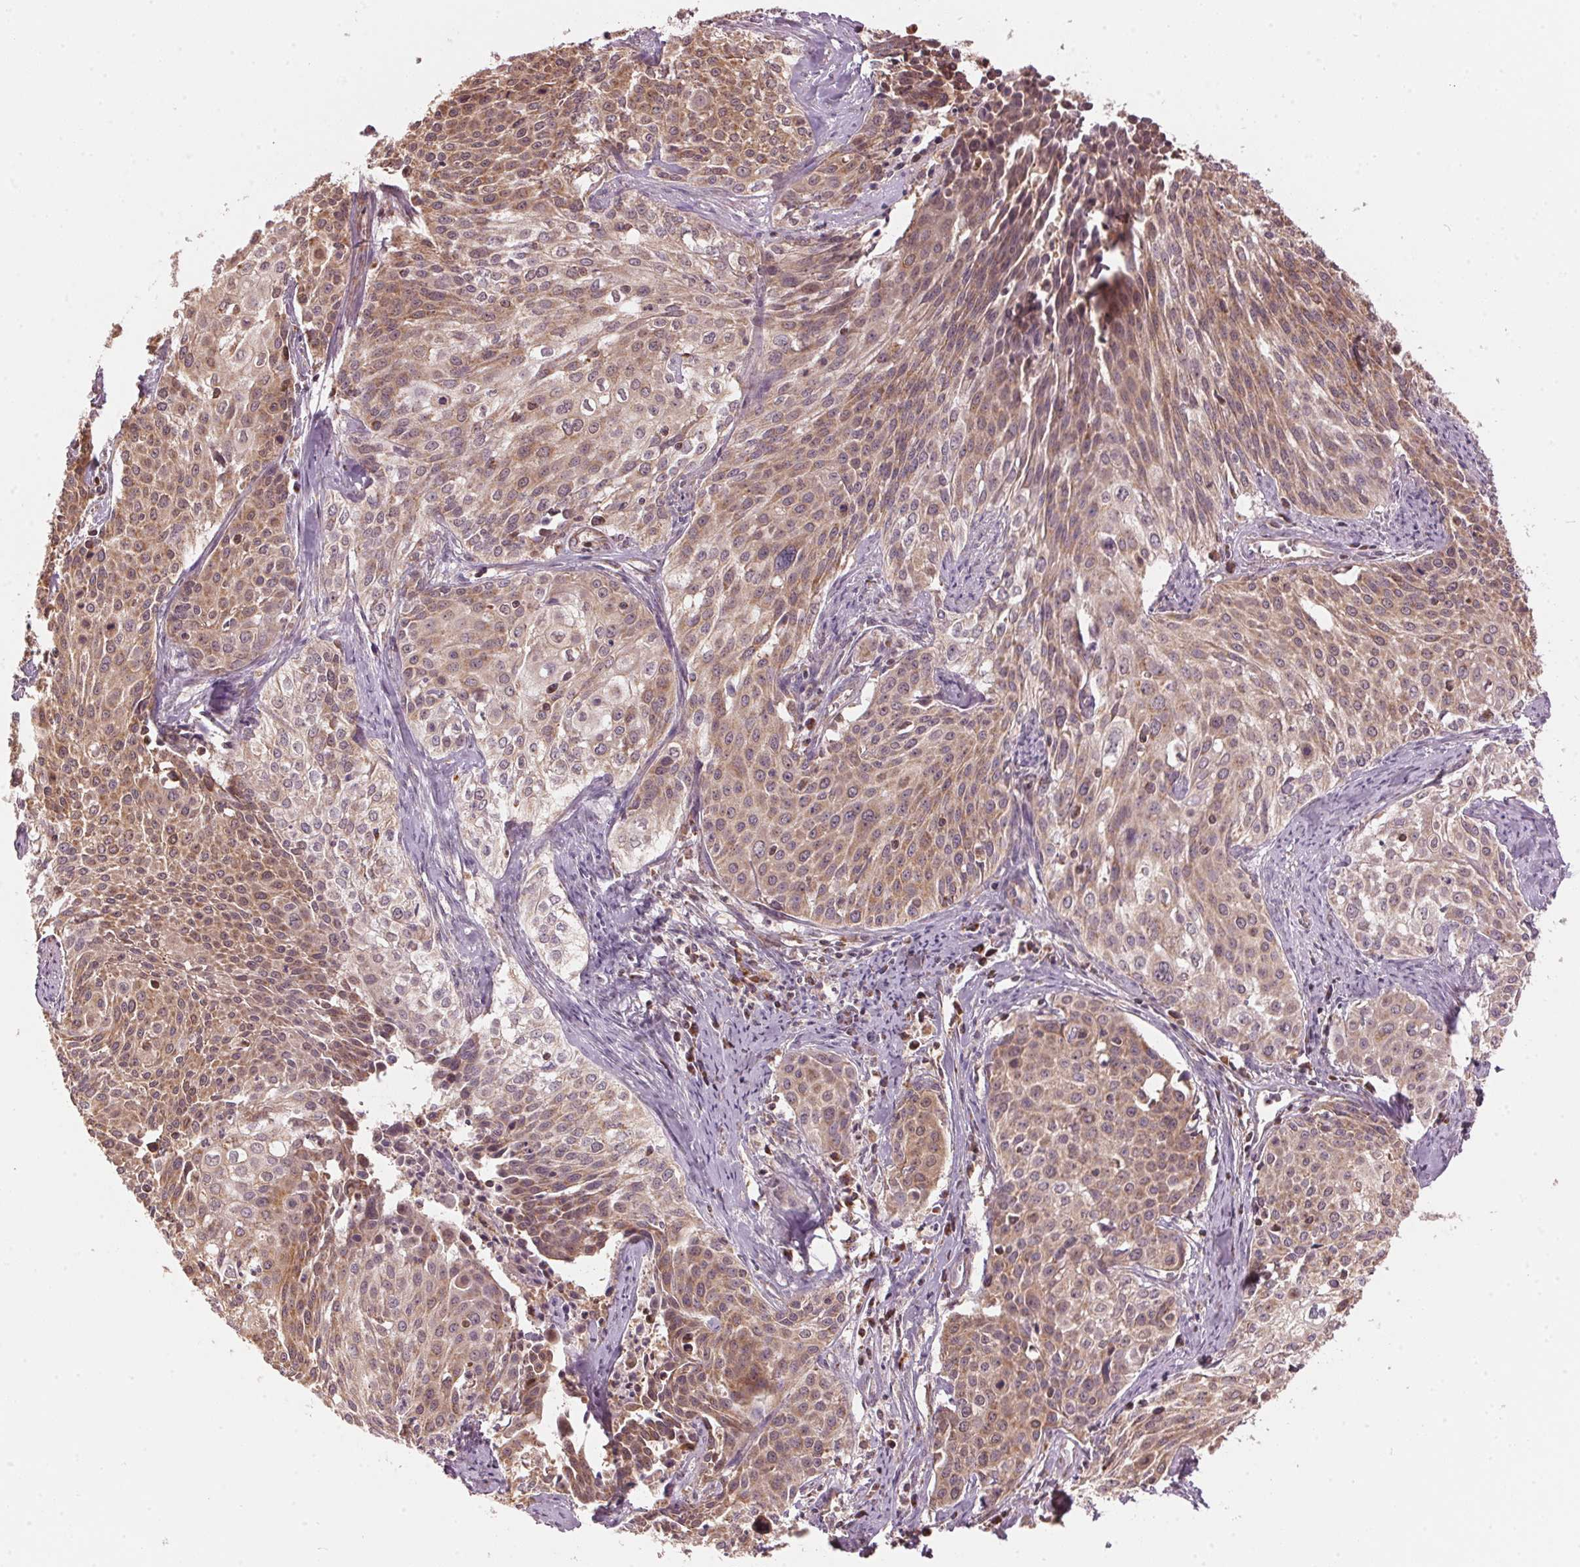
{"staining": {"intensity": "moderate", "quantity": ">75%", "location": "cytoplasmic/membranous"}, "tissue": "cervical cancer", "cell_type": "Tumor cells", "image_type": "cancer", "snomed": [{"axis": "morphology", "description": "Squamous cell carcinoma, NOS"}, {"axis": "topography", "description": "Cervix"}], "caption": "Moderate cytoplasmic/membranous protein expression is present in approximately >75% of tumor cells in cervical cancer.", "gene": "ARHGAP6", "patient": {"sex": "female", "age": 39}}